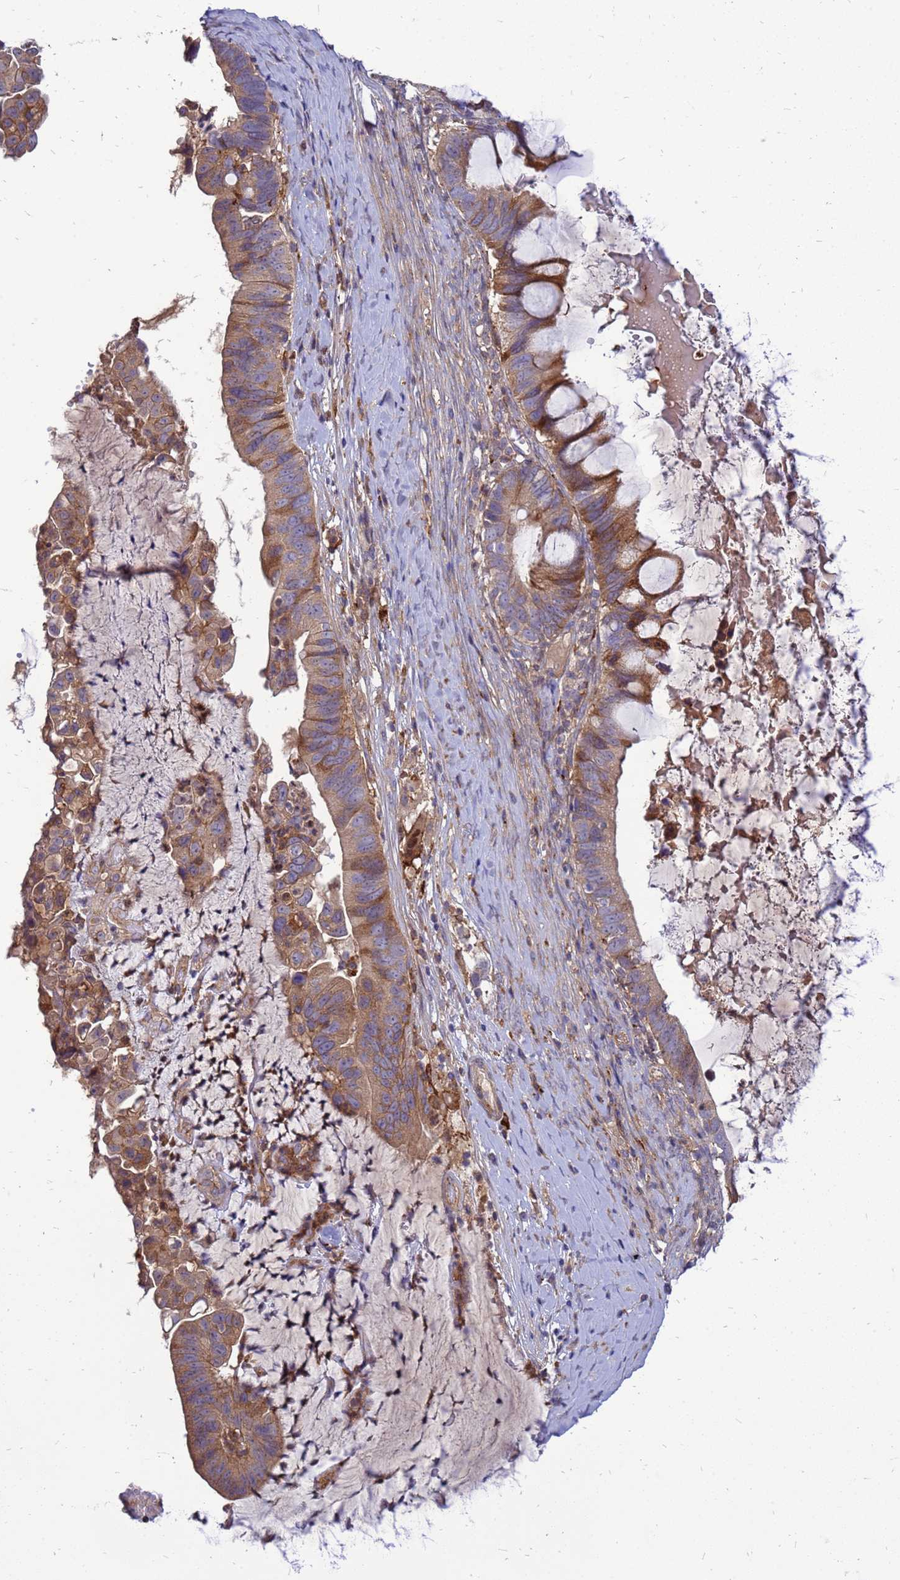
{"staining": {"intensity": "moderate", "quantity": ">75%", "location": "cytoplasmic/membranous"}, "tissue": "ovarian cancer", "cell_type": "Tumor cells", "image_type": "cancer", "snomed": [{"axis": "morphology", "description": "Cystadenocarcinoma, mucinous, NOS"}, {"axis": "topography", "description": "Ovary"}], "caption": "Immunohistochemical staining of human mucinous cystadenocarcinoma (ovarian) displays medium levels of moderate cytoplasmic/membranous protein positivity in about >75% of tumor cells. The staining is performed using DAB brown chromogen to label protein expression. The nuclei are counter-stained blue using hematoxylin.", "gene": "RNF215", "patient": {"sex": "female", "age": 61}}